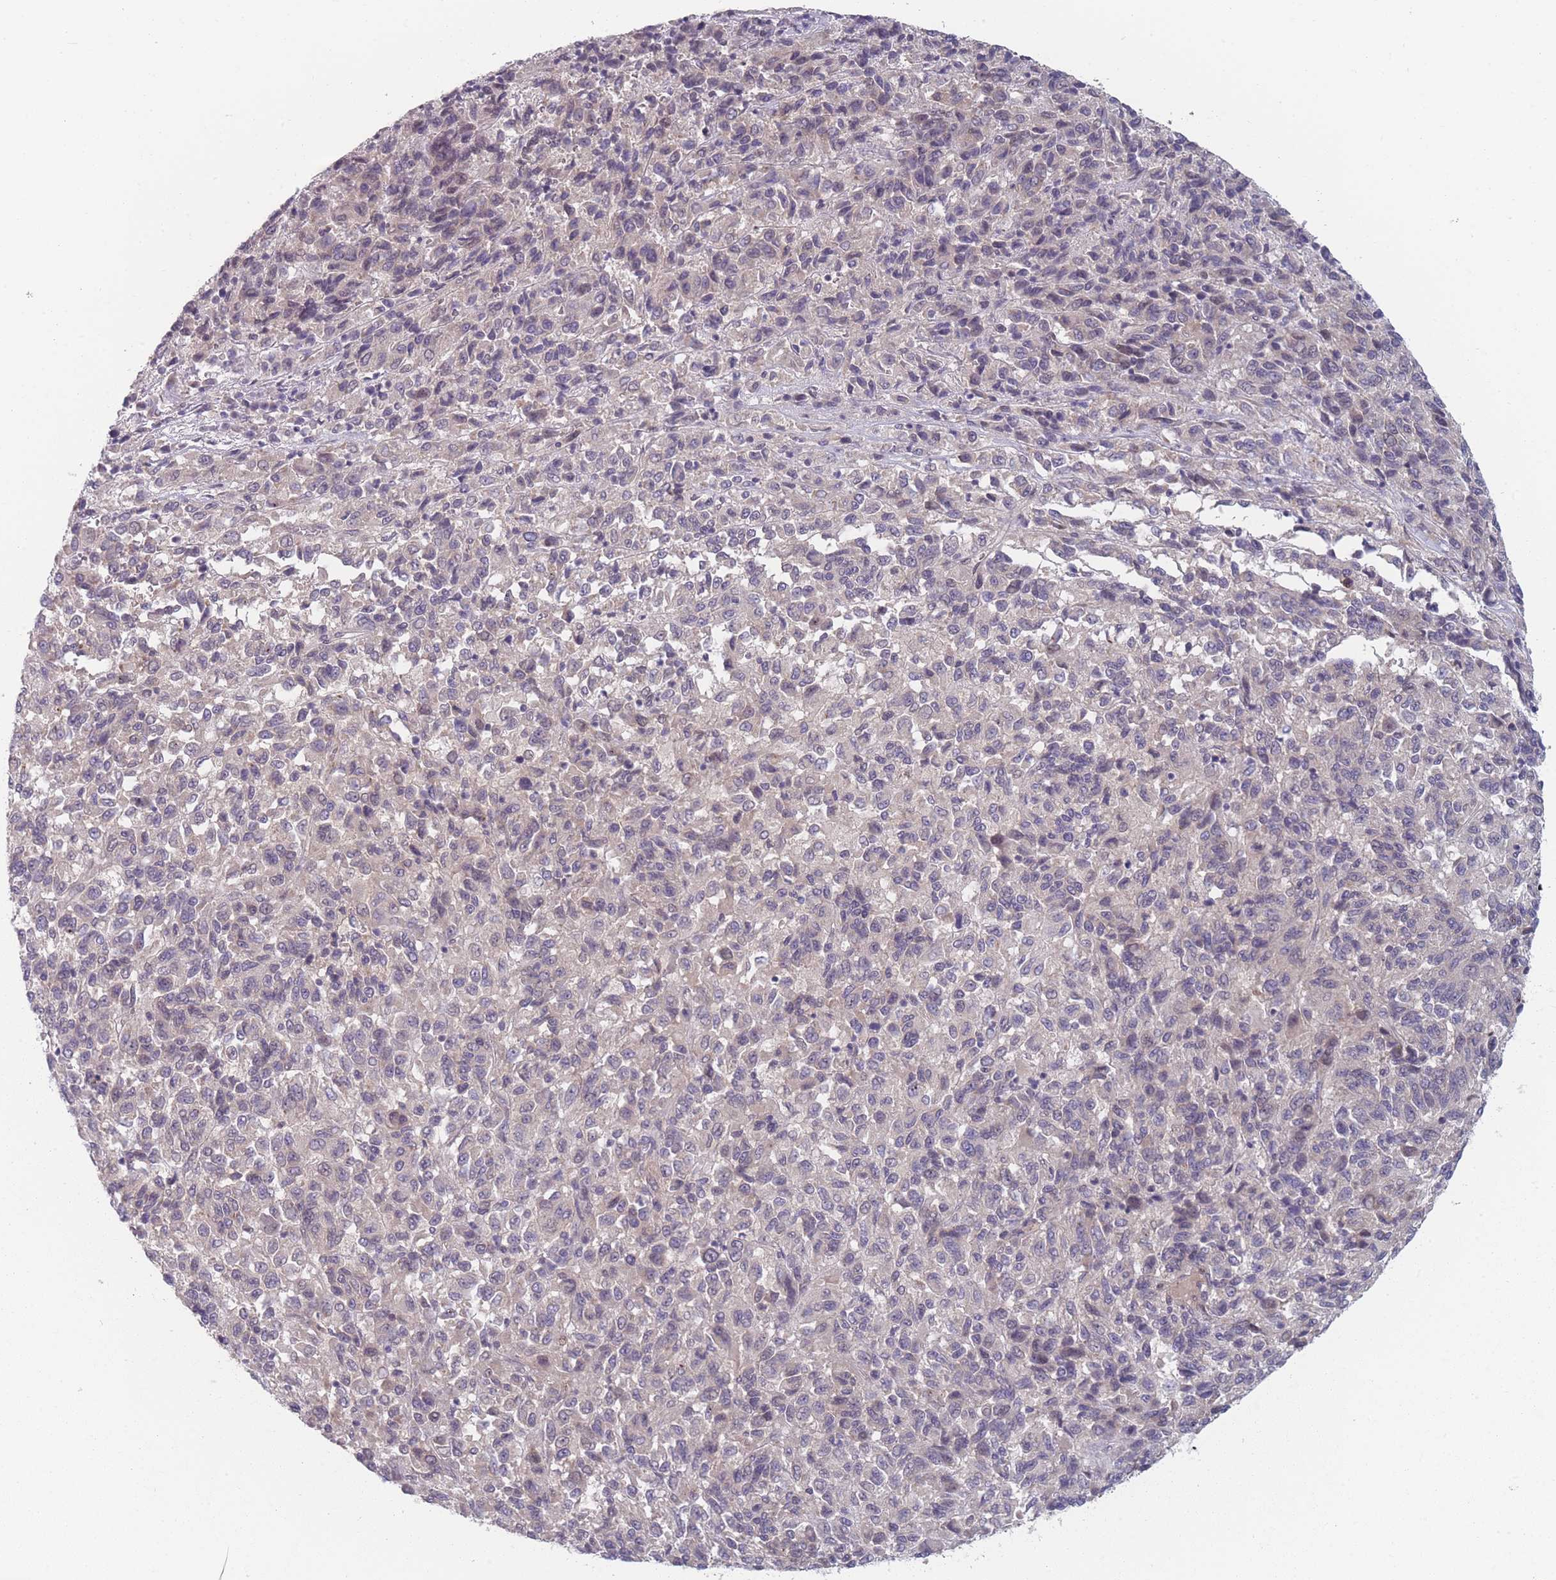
{"staining": {"intensity": "negative", "quantity": "none", "location": "none"}, "tissue": "melanoma", "cell_type": "Tumor cells", "image_type": "cancer", "snomed": [{"axis": "morphology", "description": "Malignant melanoma, Metastatic site"}, {"axis": "topography", "description": "Lung"}], "caption": "Immunohistochemistry (IHC) of human malignant melanoma (metastatic site) reveals no positivity in tumor cells. (Stains: DAB (3,3'-diaminobenzidine) immunohistochemistry with hematoxylin counter stain, Microscopy: brightfield microscopy at high magnification).", "gene": "ANKRD10", "patient": {"sex": "male", "age": 64}}